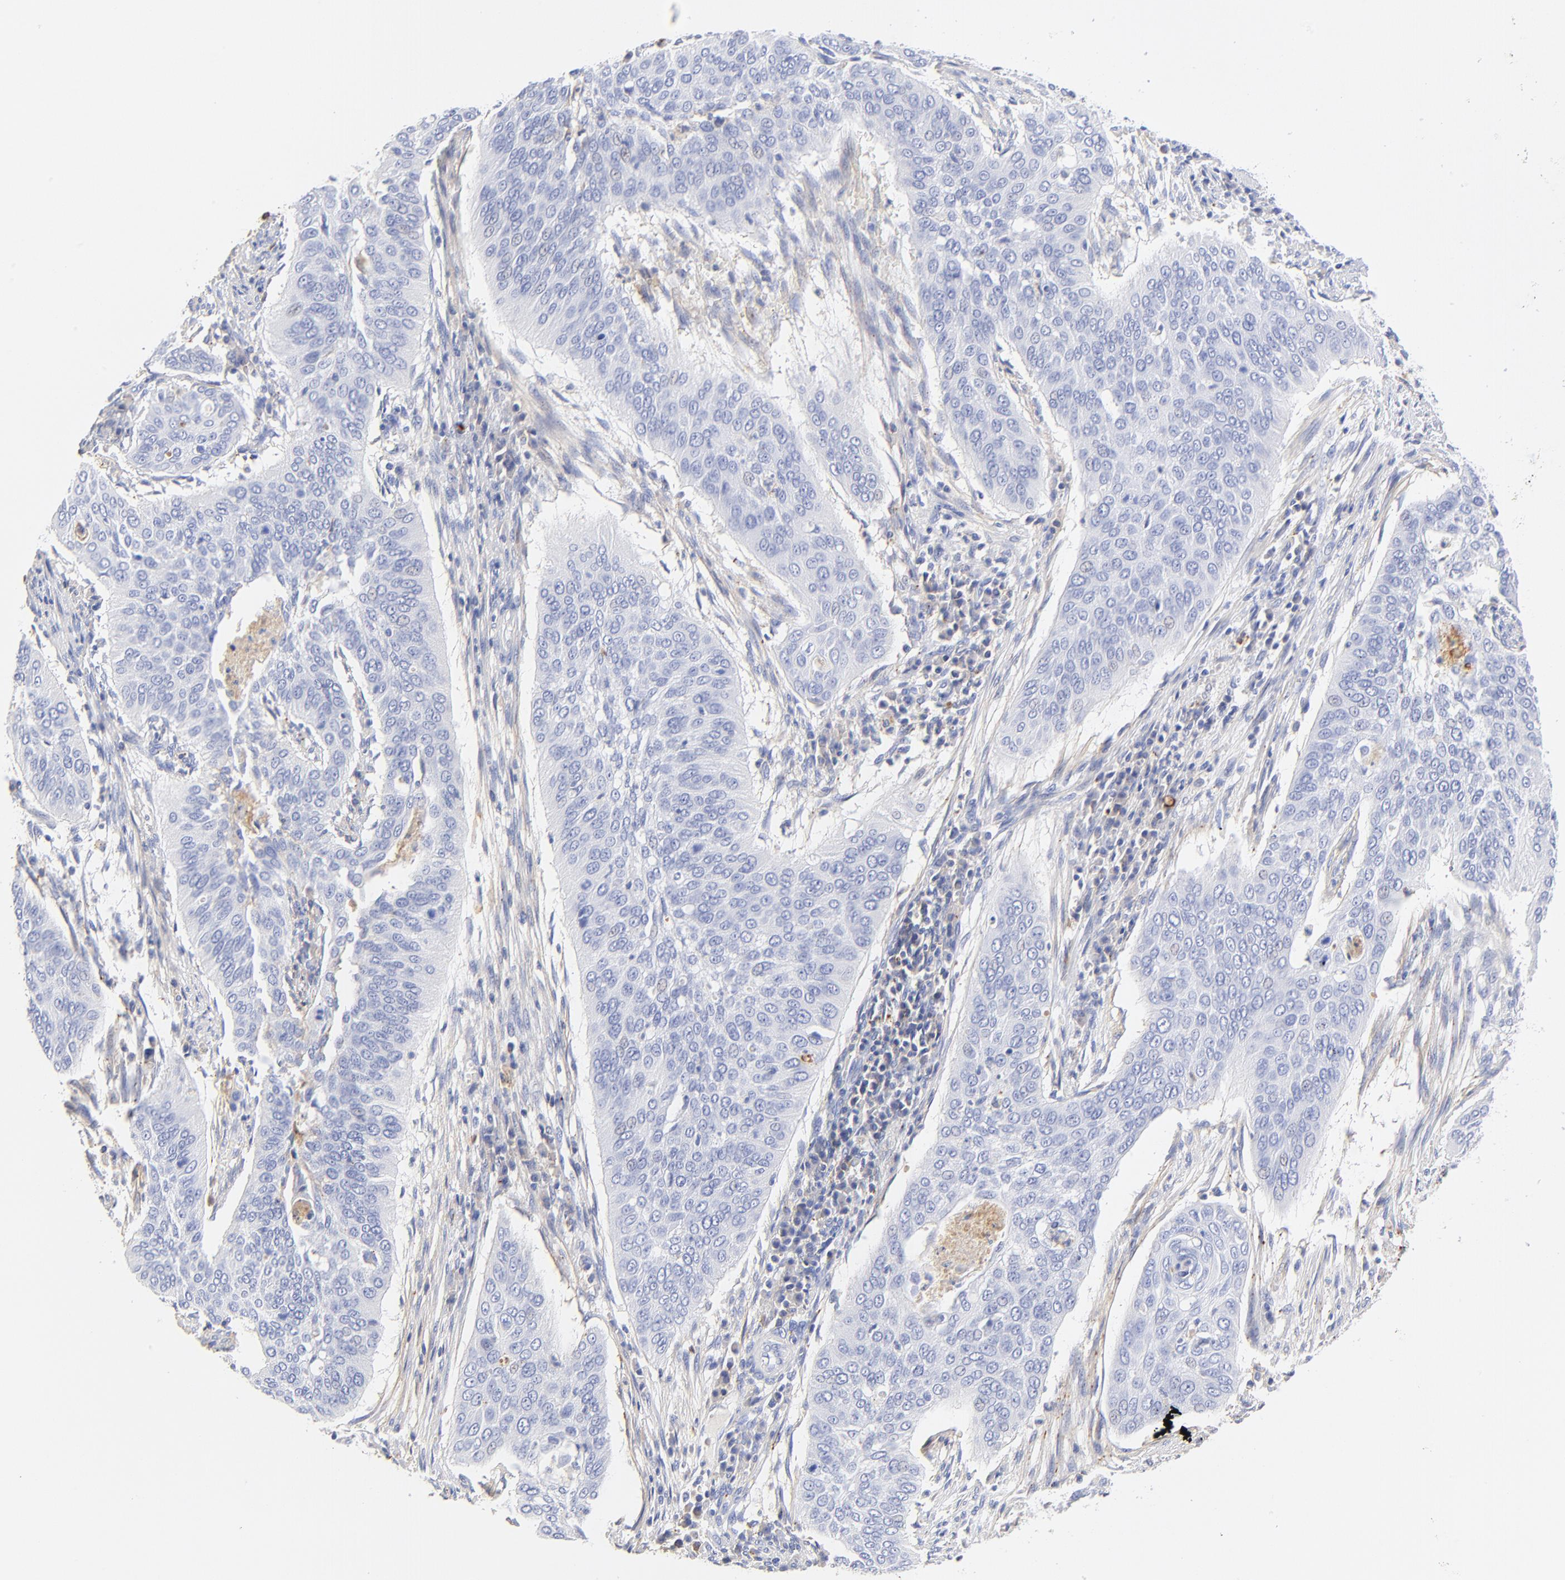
{"staining": {"intensity": "negative", "quantity": "none", "location": "none"}, "tissue": "cervical cancer", "cell_type": "Tumor cells", "image_type": "cancer", "snomed": [{"axis": "morphology", "description": "Squamous cell carcinoma, NOS"}, {"axis": "topography", "description": "Cervix"}], "caption": "High power microscopy micrograph of an immunohistochemistry (IHC) image of squamous cell carcinoma (cervical), revealing no significant positivity in tumor cells.", "gene": "MDGA2", "patient": {"sex": "female", "age": 39}}